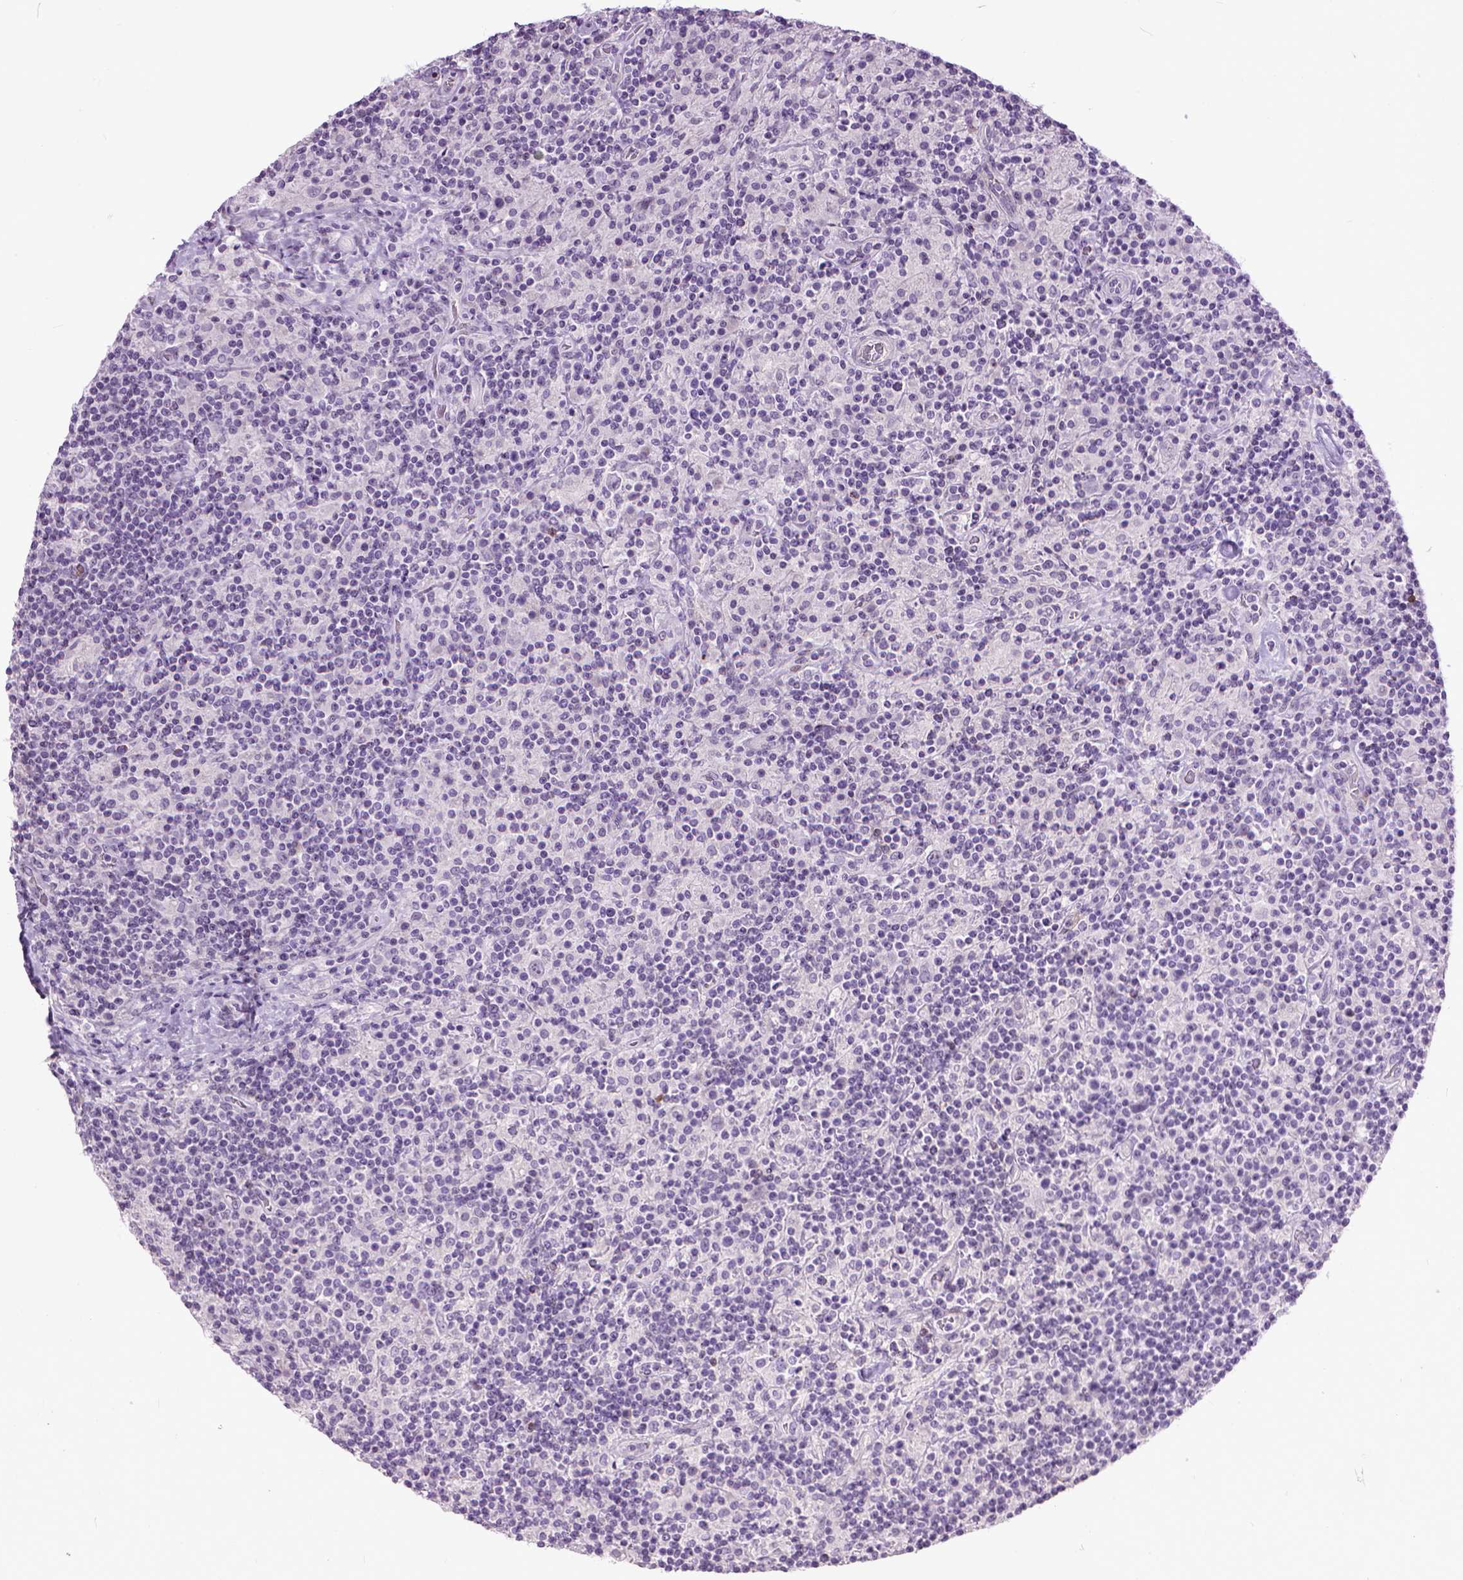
{"staining": {"intensity": "negative", "quantity": "none", "location": "none"}, "tissue": "lymphoma", "cell_type": "Tumor cells", "image_type": "cancer", "snomed": [{"axis": "morphology", "description": "Hodgkin's disease, NOS"}, {"axis": "topography", "description": "Lymph node"}], "caption": "DAB (3,3'-diaminobenzidine) immunohistochemical staining of Hodgkin's disease displays no significant expression in tumor cells.", "gene": "MAPT", "patient": {"sex": "male", "age": 70}}